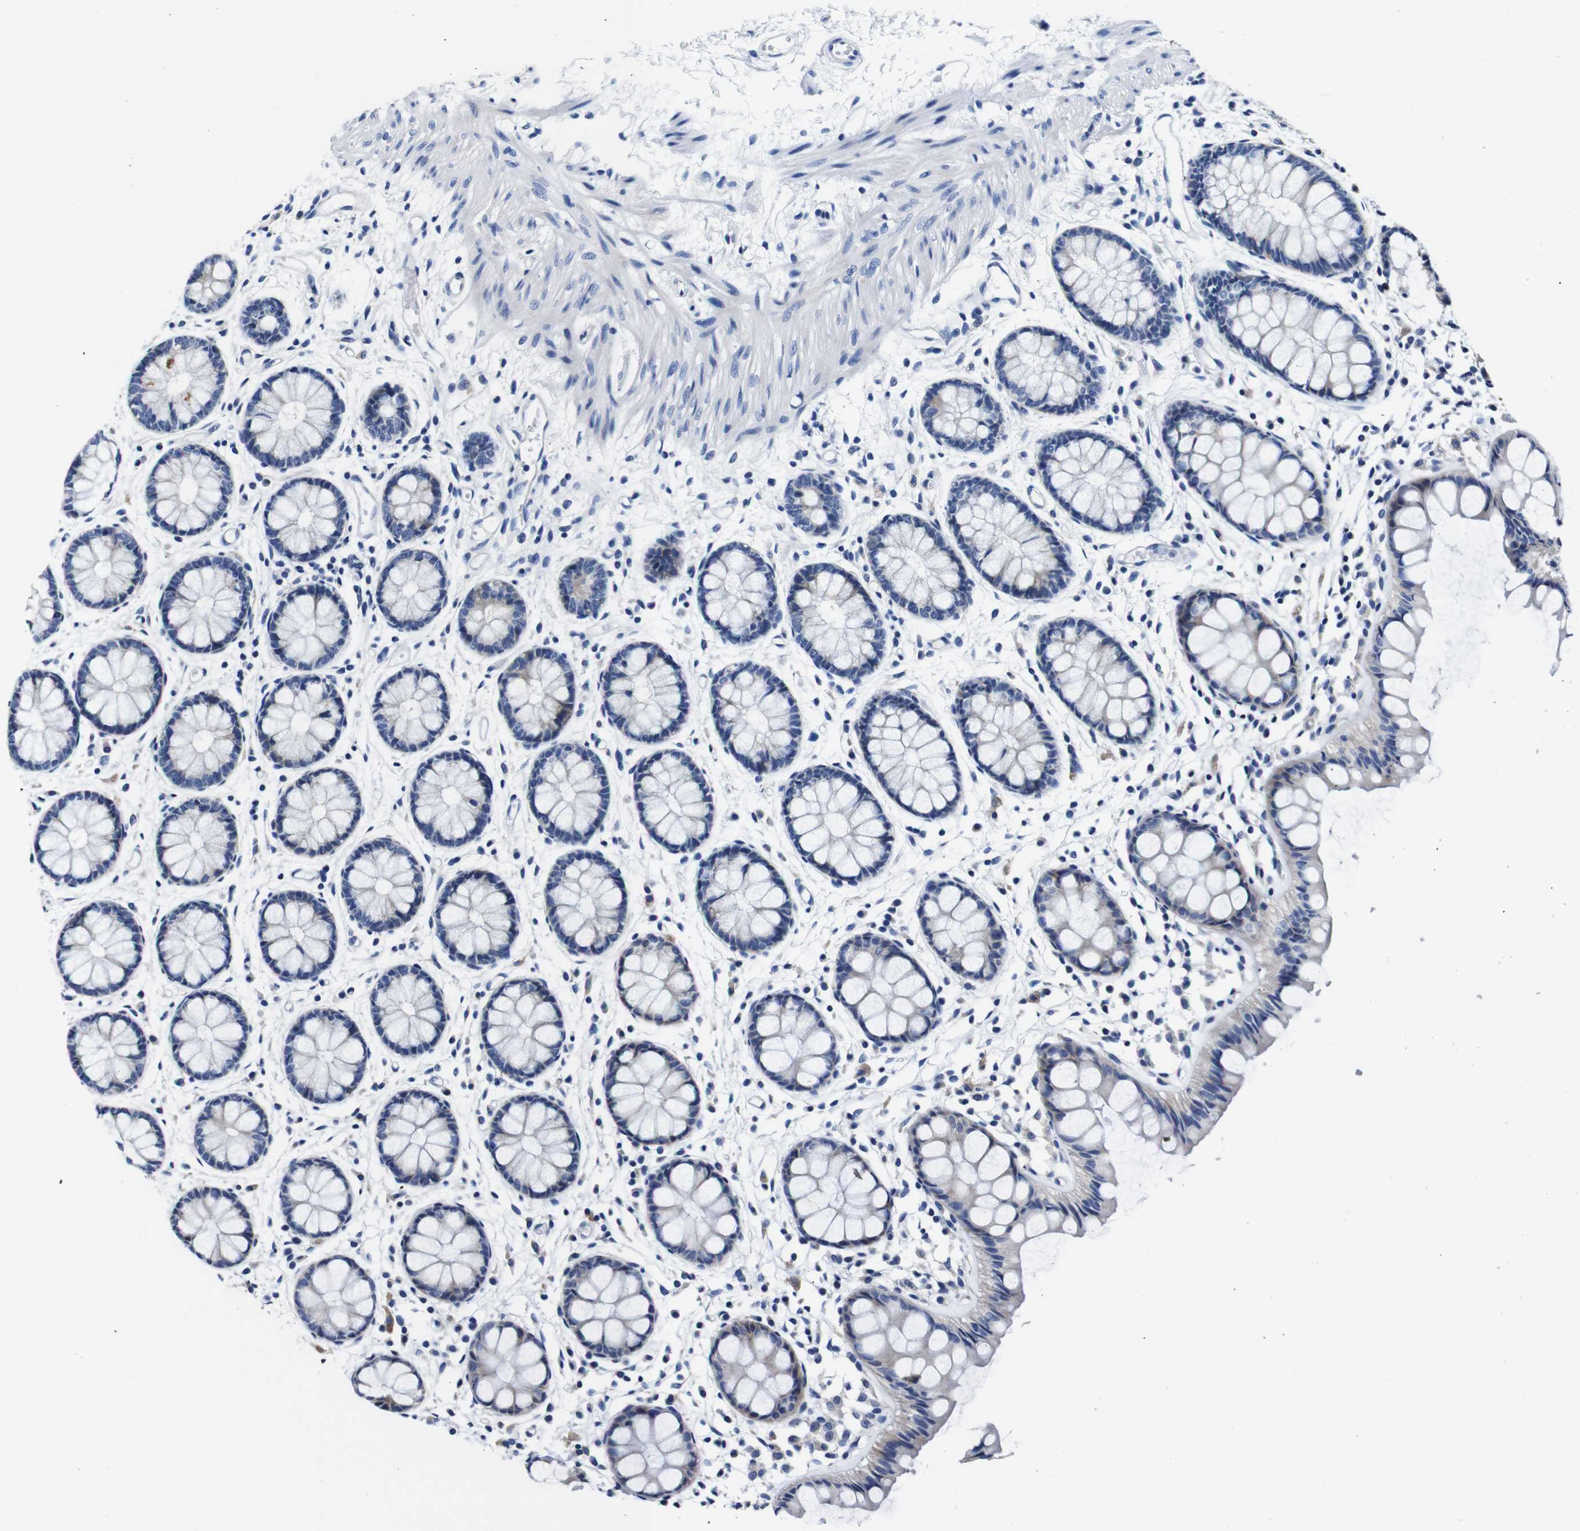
{"staining": {"intensity": "weak", "quantity": "<25%", "location": "cytoplasmic/membranous"}, "tissue": "rectum", "cell_type": "Glandular cells", "image_type": "normal", "snomed": [{"axis": "morphology", "description": "Normal tissue, NOS"}, {"axis": "topography", "description": "Rectum"}], "caption": "Protein analysis of unremarkable rectum exhibits no significant staining in glandular cells. Nuclei are stained in blue.", "gene": "SNX19", "patient": {"sex": "female", "age": 66}}